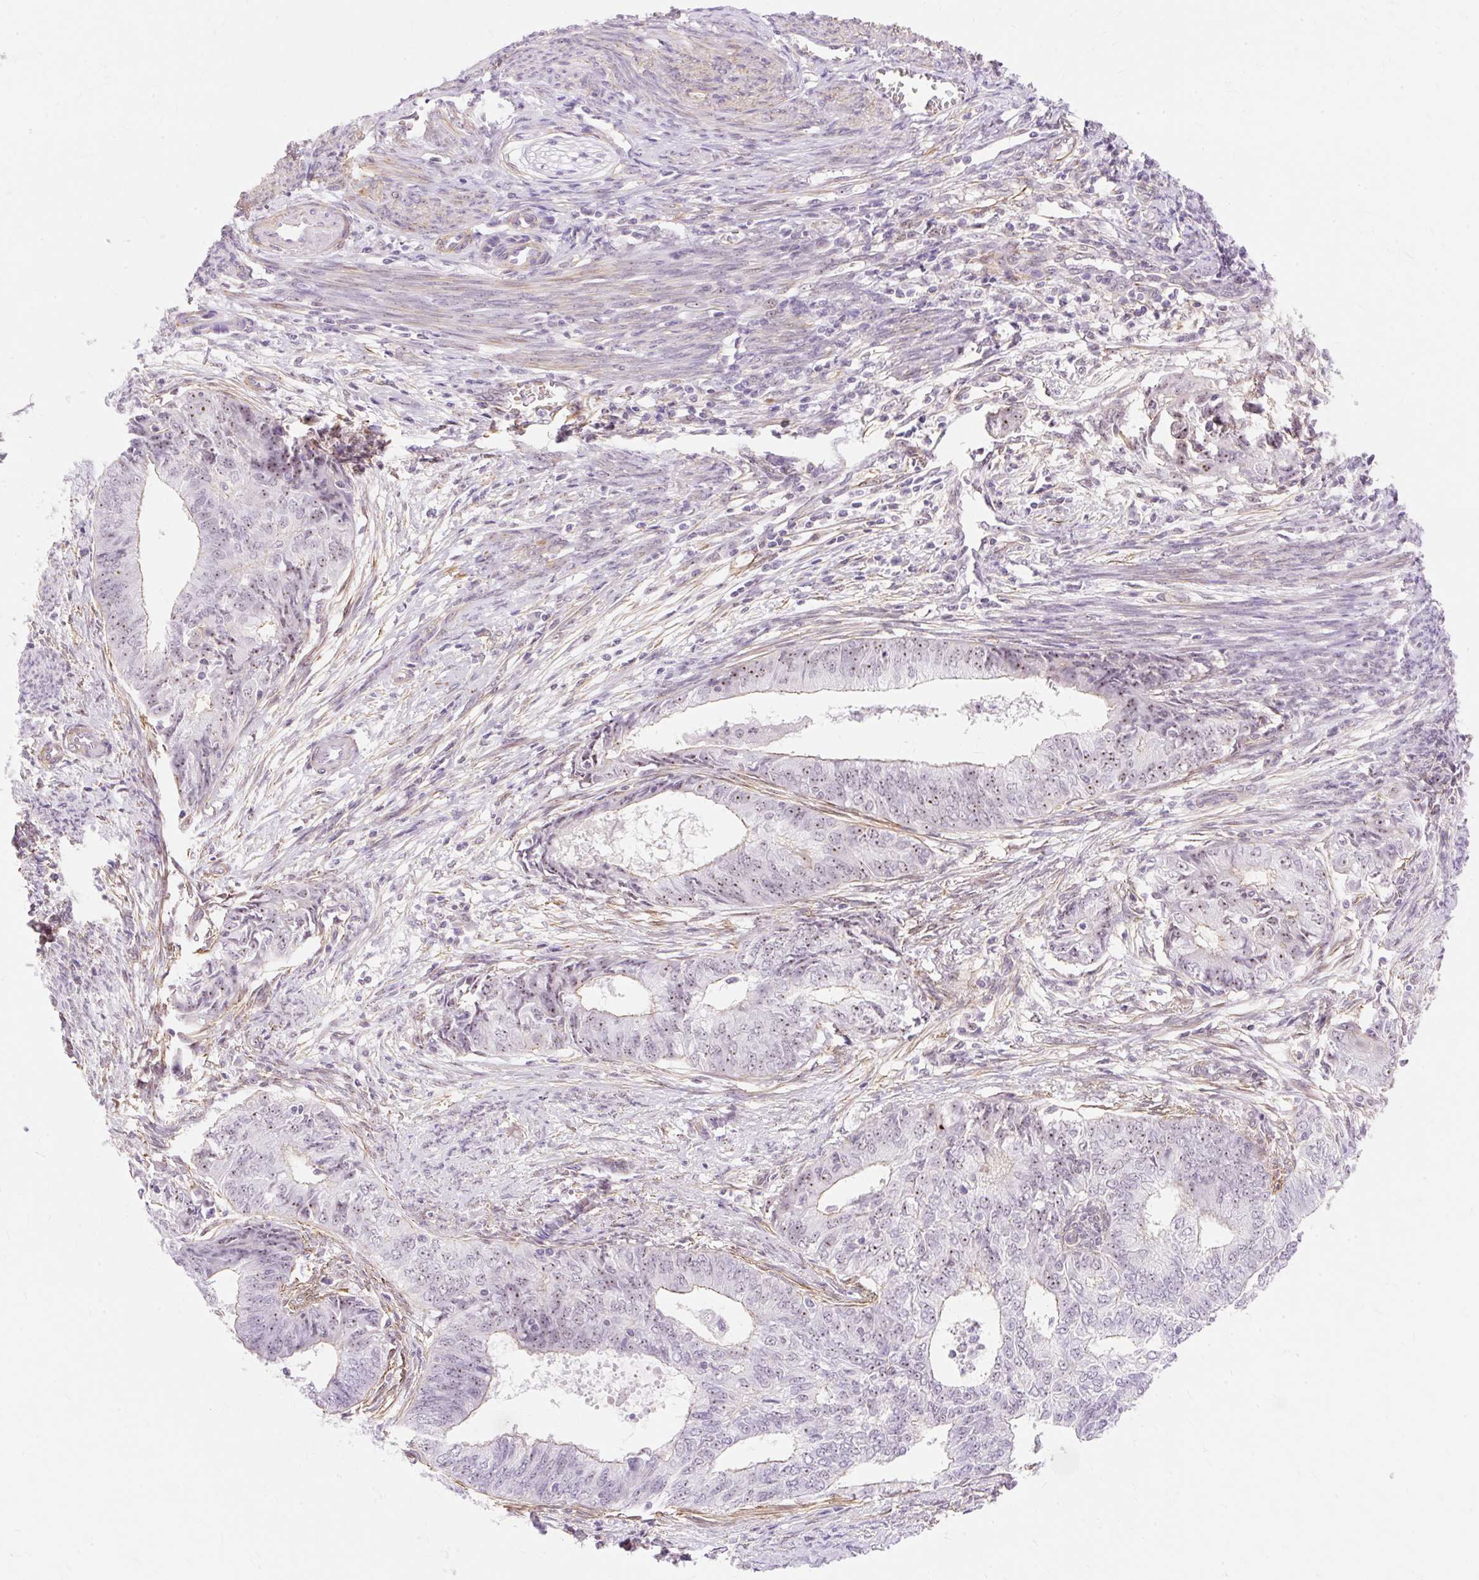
{"staining": {"intensity": "weak", "quantity": "25%-75%", "location": "nuclear"}, "tissue": "endometrial cancer", "cell_type": "Tumor cells", "image_type": "cancer", "snomed": [{"axis": "morphology", "description": "Adenocarcinoma, NOS"}, {"axis": "topography", "description": "Endometrium"}], "caption": "Endometrial adenocarcinoma stained with a brown dye exhibits weak nuclear positive positivity in about 25%-75% of tumor cells.", "gene": "OBP2A", "patient": {"sex": "female", "age": 62}}